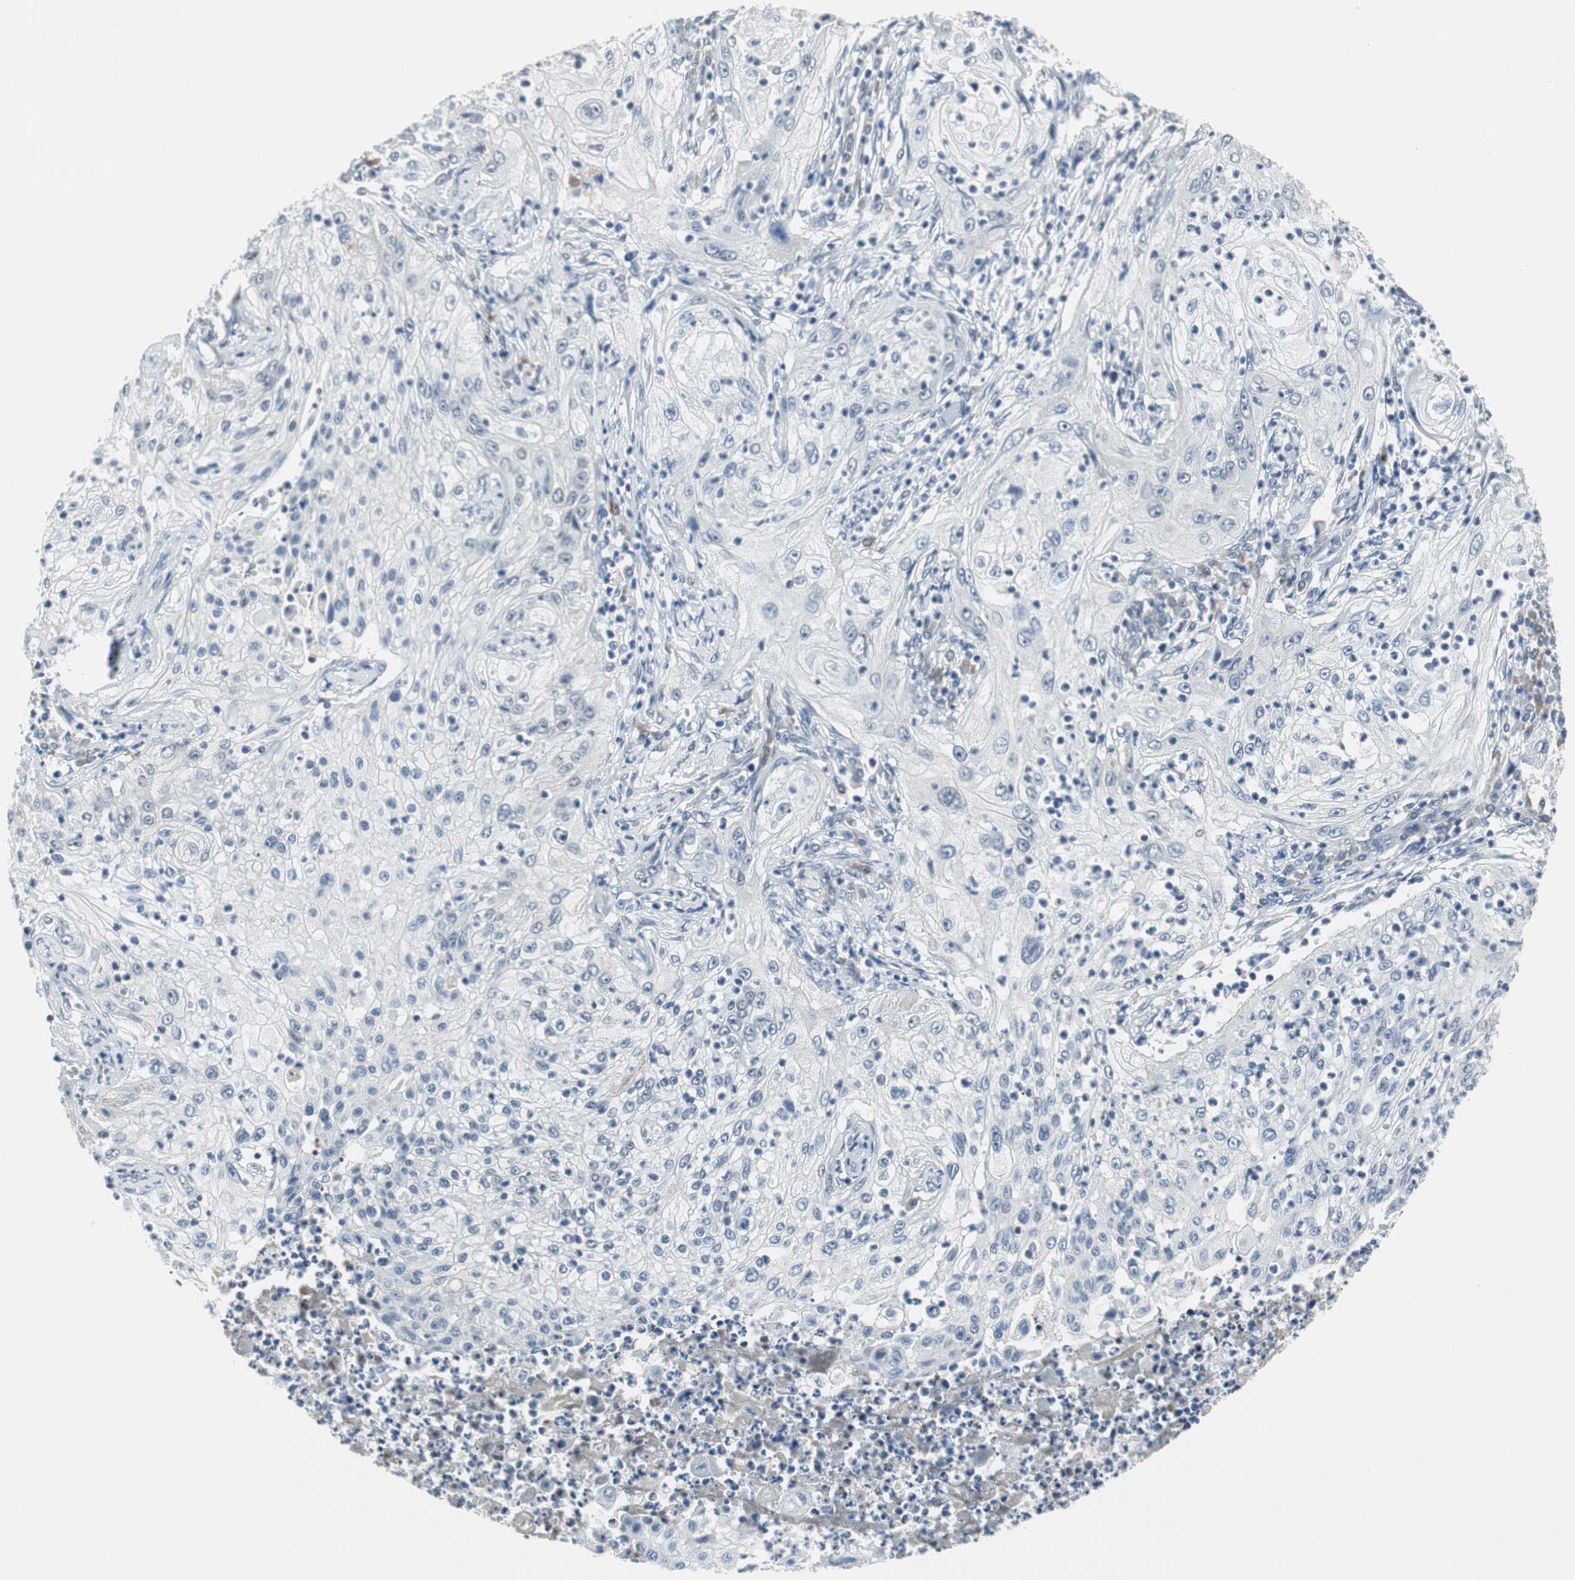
{"staining": {"intensity": "negative", "quantity": "none", "location": "none"}, "tissue": "lung cancer", "cell_type": "Tumor cells", "image_type": "cancer", "snomed": [{"axis": "morphology", "description": "Inflammation, NOS"}, {"axis": "morphology", "description": "Squamous cell carcinoma, NOS"}, {"axis": "topography", "description": "Lymph node"}, {"axis": "topography", "description": "Soft tissue"}, {"axis": "topography", "description": "Lung"}], "caption": "A micrograph of lung cancer stained for a protein shows no brown staining in tumor cells.", "gene": "ELK1", "patient": {"sex": "male", "age": 66}}